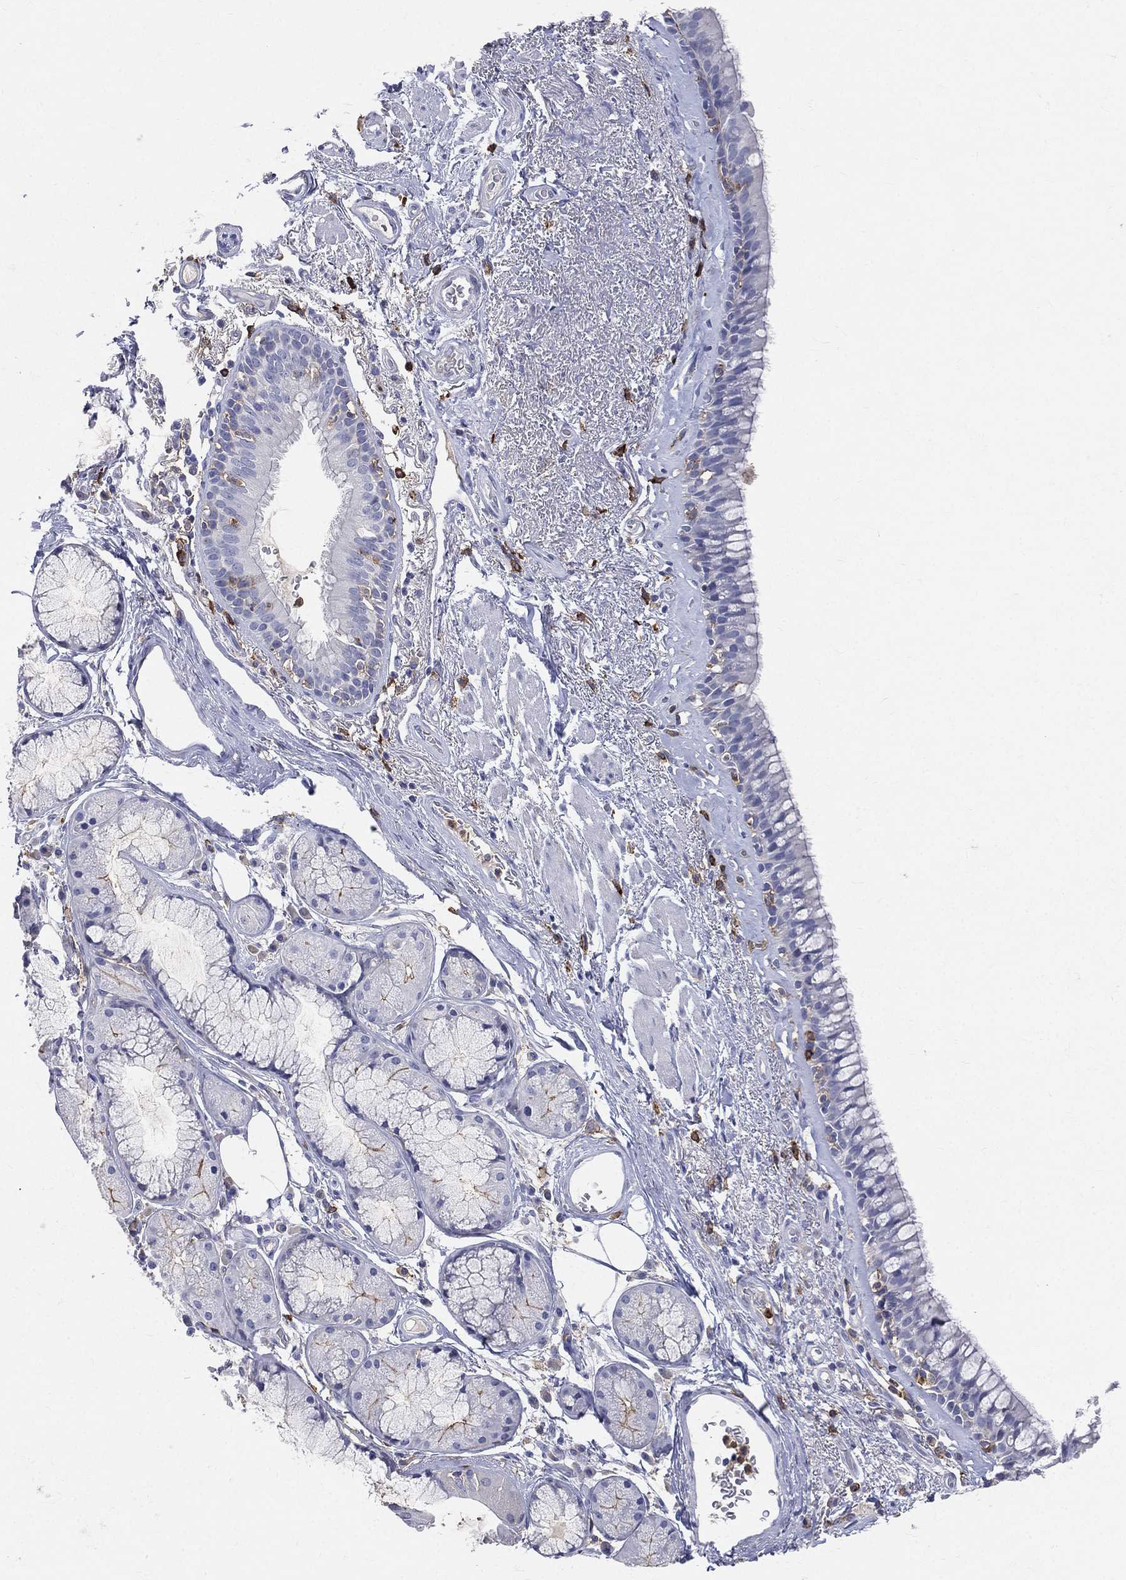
{"staining": {"intensity": "negative", "quantity": "none", "location": "none"}, "tissue": "bronchus", "cell_type": "Respiratory epithelial cells", "image_type": "normal", "snomed": [{"axis": "morphology", "description": "Normal tissue, NOS"}, {"axis": "topography", "description": "Bronchus"}], "caption": "Immunohistochemical staining of benign bronchus displays no significant expression in respiratory epithelial cells.", "gene": "CD33", "patient": {"sex": "male", "age": 82}}